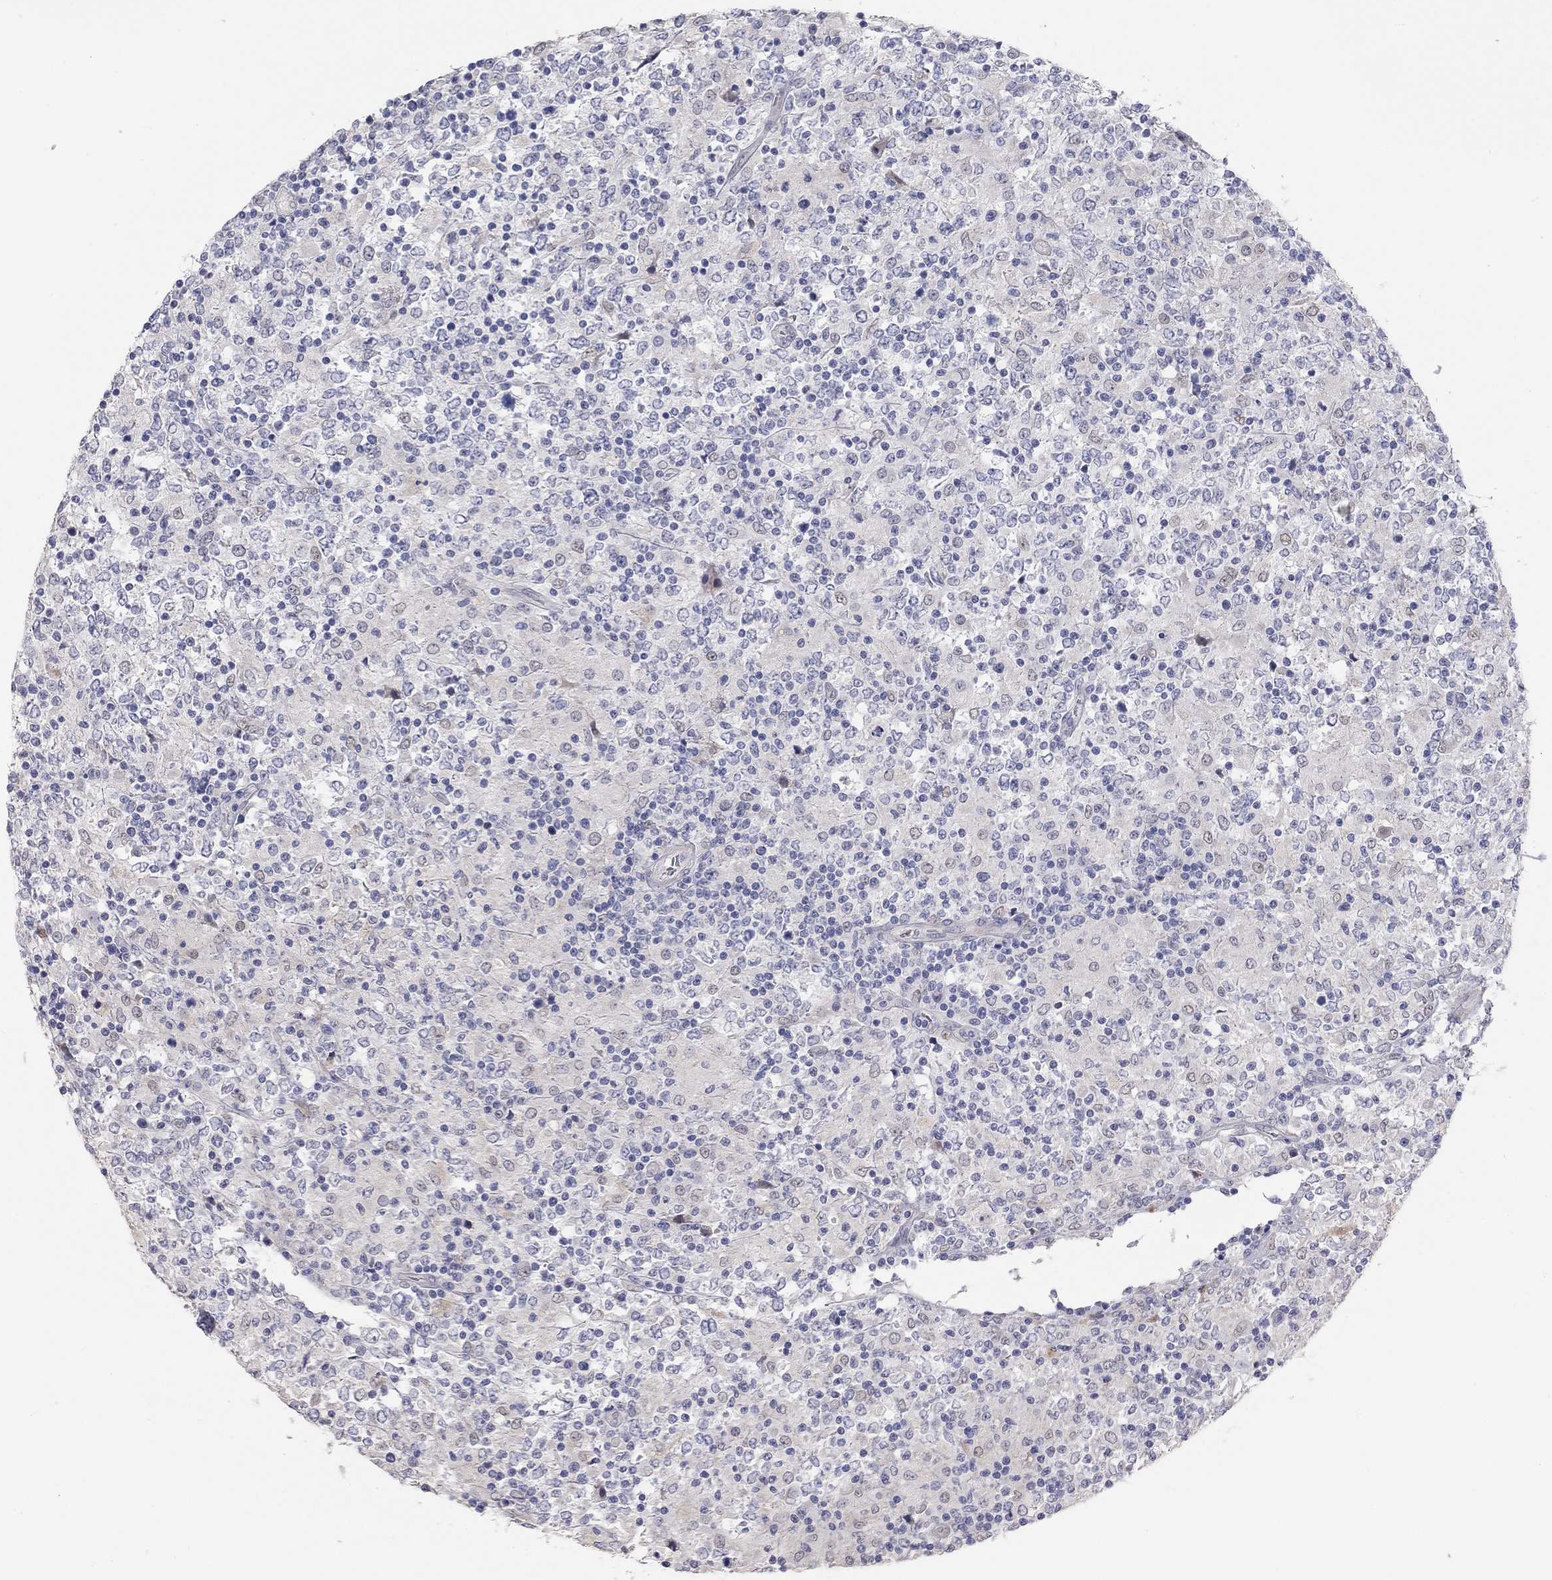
{"staining": {"intensity": "negative", "quantity": "none", "location": "none"}, "tissue": "lymphoma", "cell_type": "Tumor cells", "image_type": "cancer", "snomed": [{"axis": "morphology", "description": "Malignant lymphoma, non-Hodgkin's type, High grade"}, {"axis": "topography", "description": "Lymph node"}], "caption": "The image shows no significant expression in tumor cells of lymphoma.", "gene": "PAPSS2", "patient": {"sex": "female", "age": 84}}